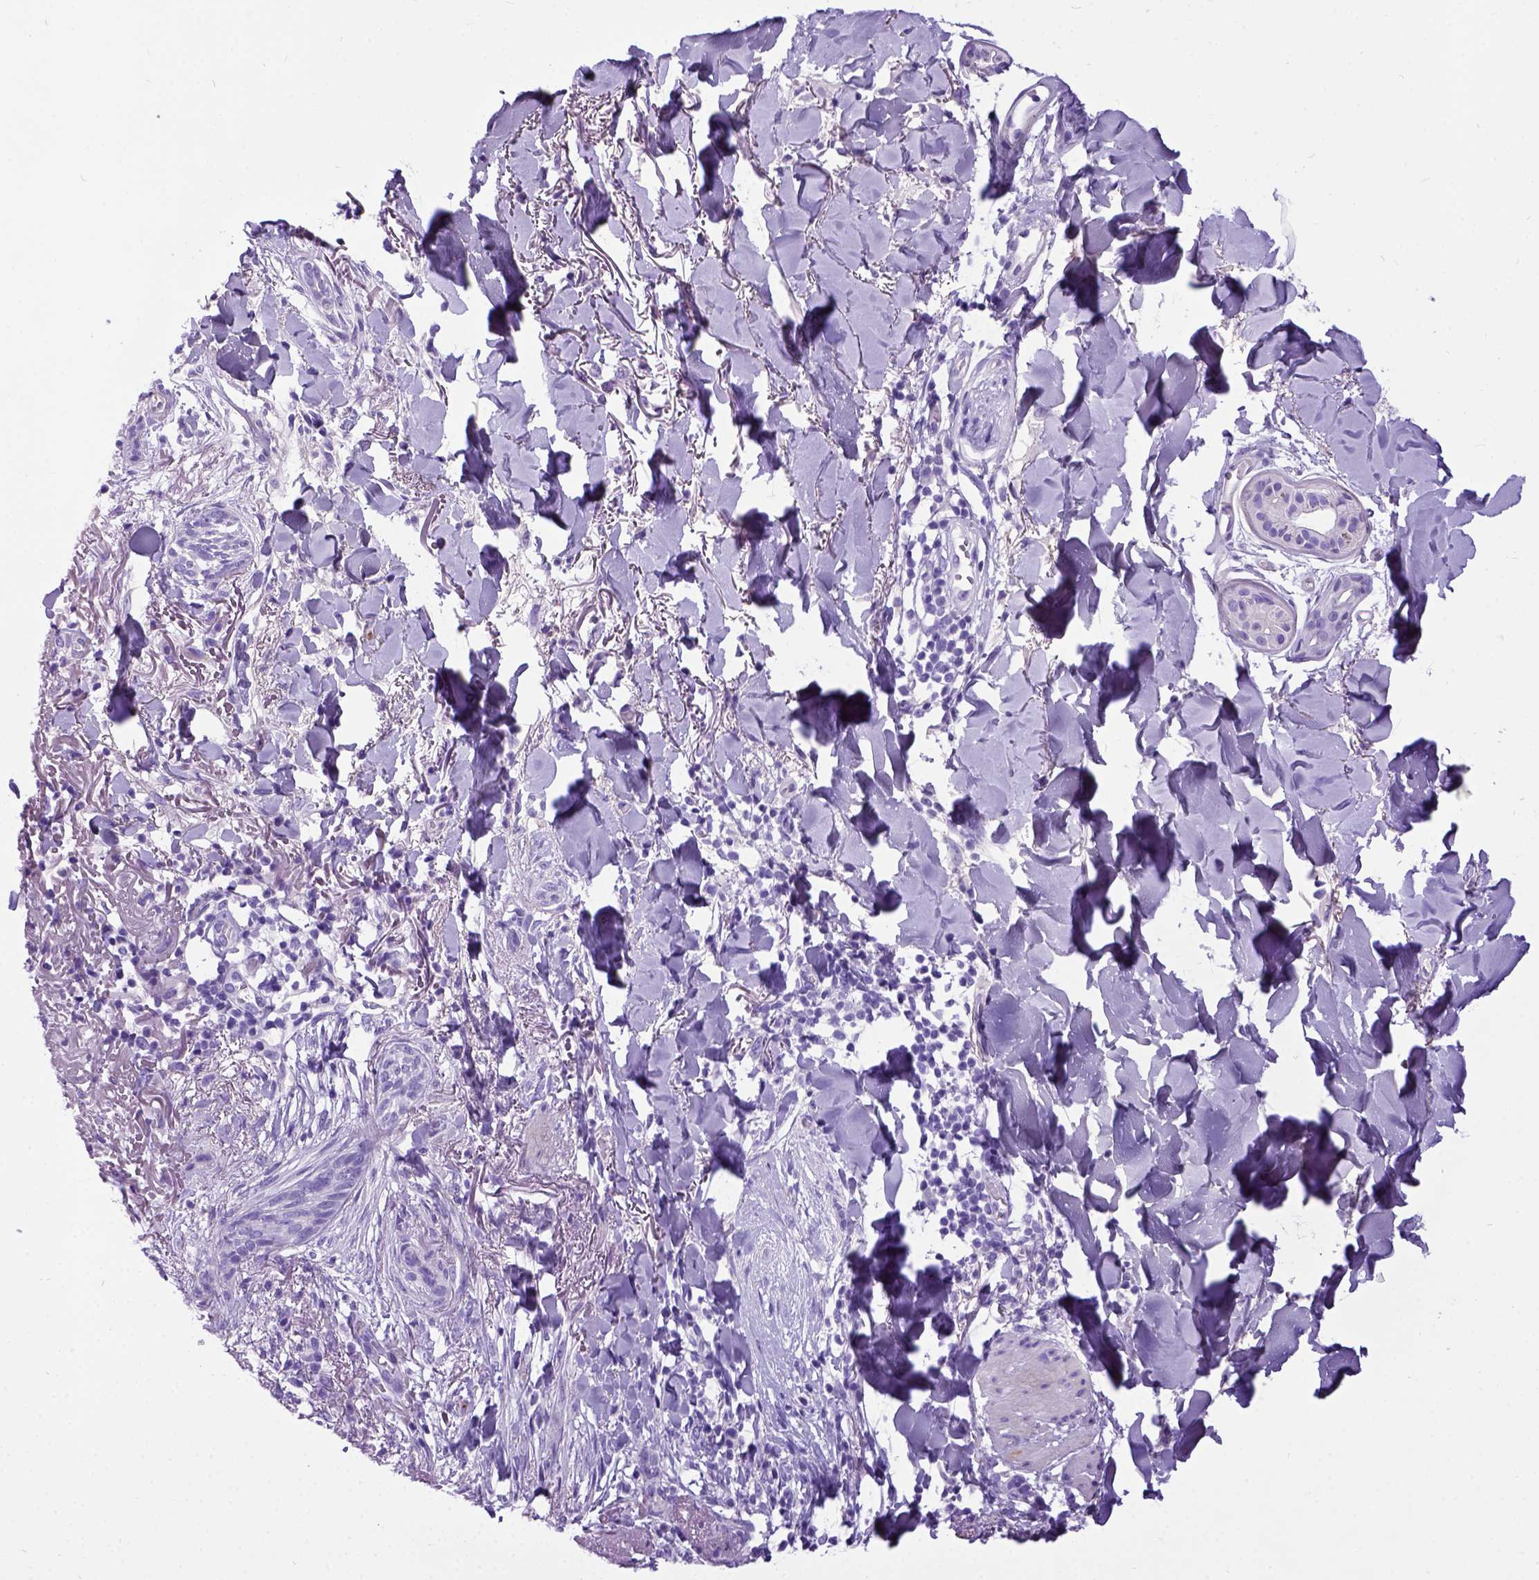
{"staining": {"intensity": "negative", "quantity": "none", "location": "none"}, "tissue": "skin cancer", "cell_type": "Tumor cells", "image_type": "cancer", "snomed": [{"axis": "morphology", "description": "Normal tissue, NOS"}, {"axis": "morphology", "description": "Basal cell carcinoma"}, {"axis": "topography", "description": "Skin"}], "caption": "This is a image of IHC staining of basal cell carcinoma (skin), which shows no expression in tumor cells. (DAB (3,3'-diaminobenzidine) immunohistochemistry (IHC), high magnification).", "gene": "IGF2", "patient": {"sex": "male", "age": 84}}